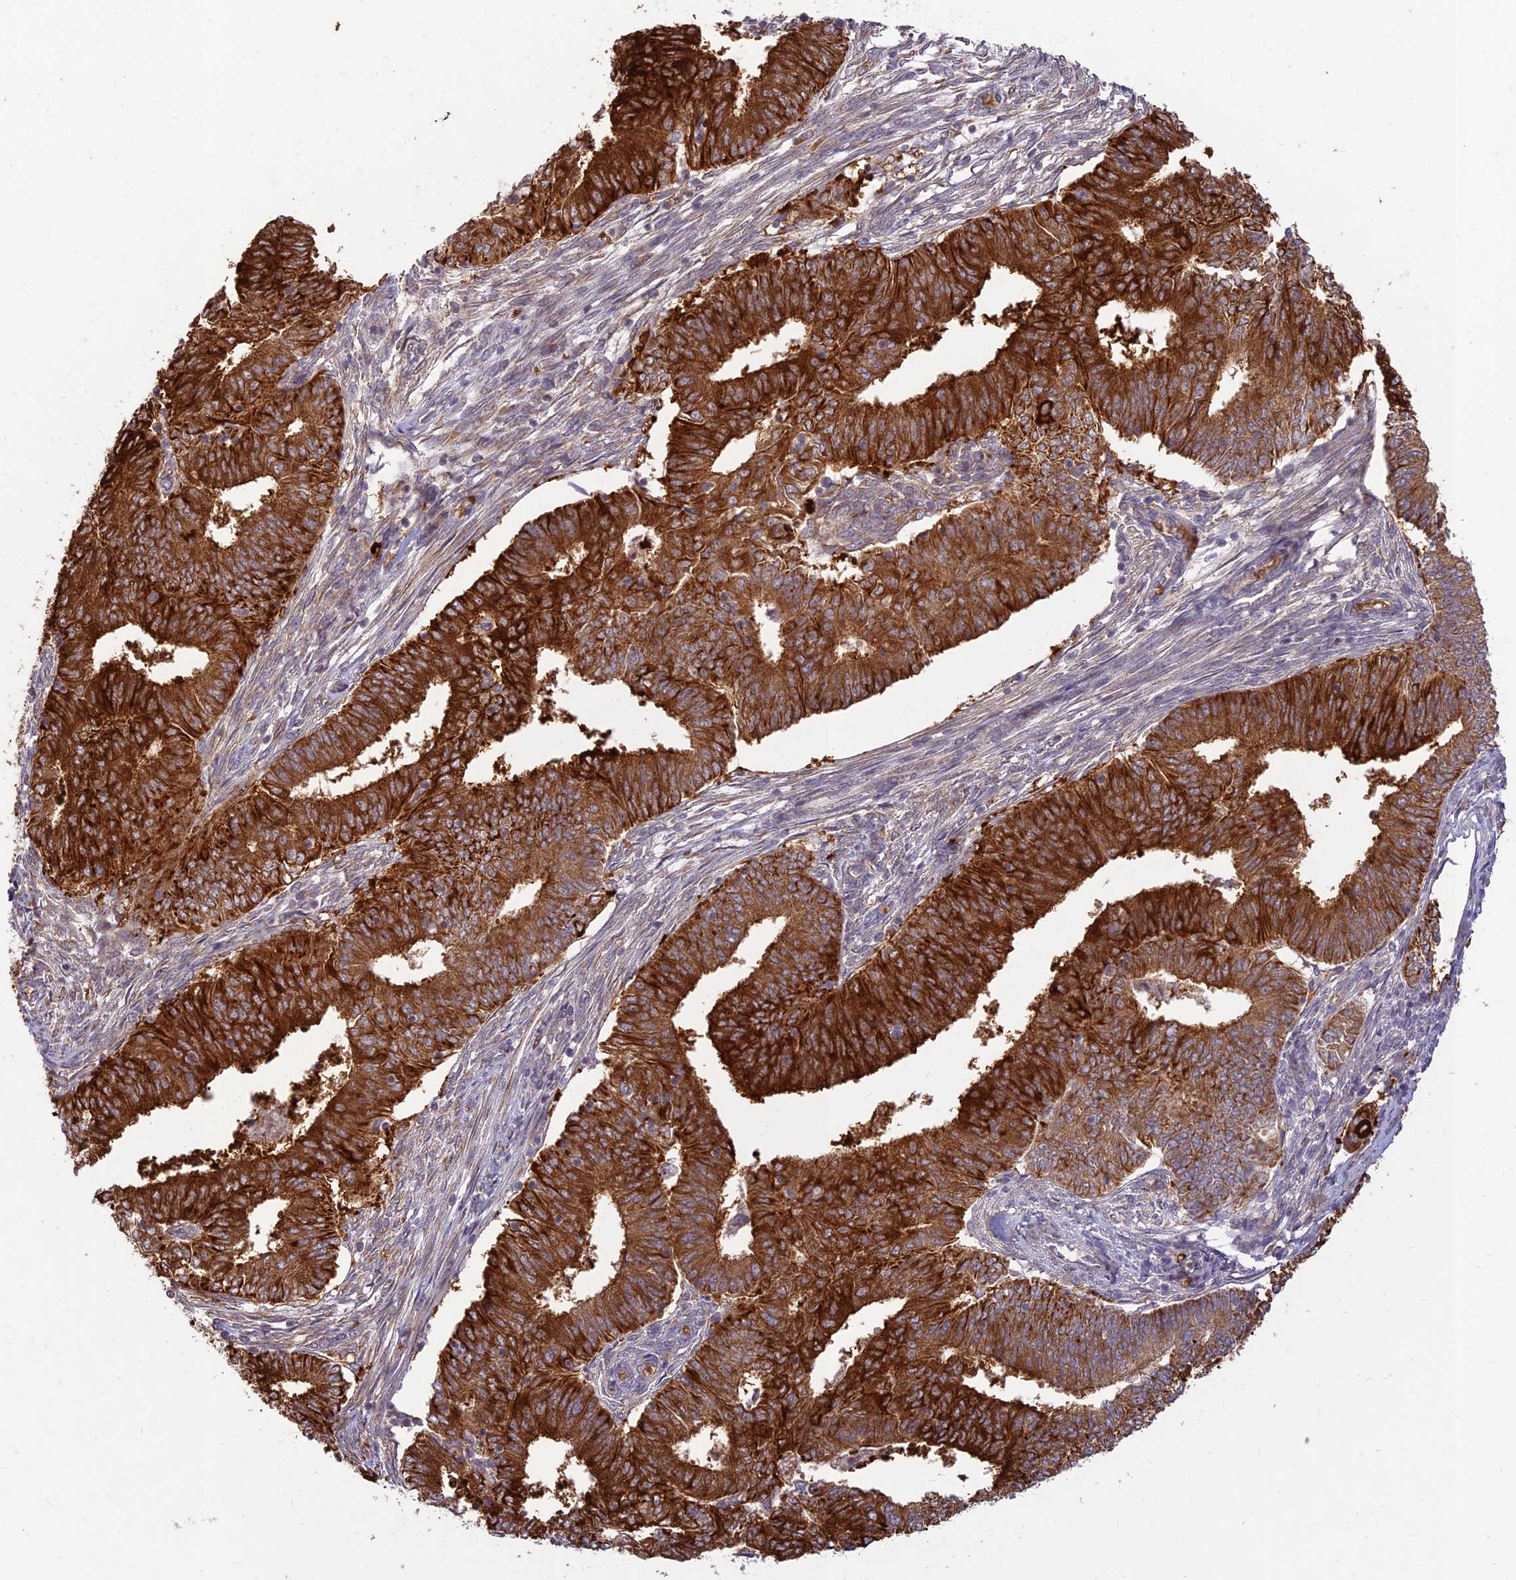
{"staining": {"intensity": "strong", "quantity": ">75%", "location": "cytoplasmic/membranous"}, "tissue": "endometrial cancer", "cell_type": "Tumor cells", "image_type": "cancer", "snomed": [{"axis": "morphology", "description": "Adenocarcinoma, NOS"}, {"axis": "topography", "description": "Endometrium"}], "caption": "This is an image of IHC staining of adenocarcinoma (endometrial), which shows strong positivity in the cytoplasmic/membranous of tumor cells.", "gene": "PPP1R11", "patient": {"sex": "female", "age": 62}}